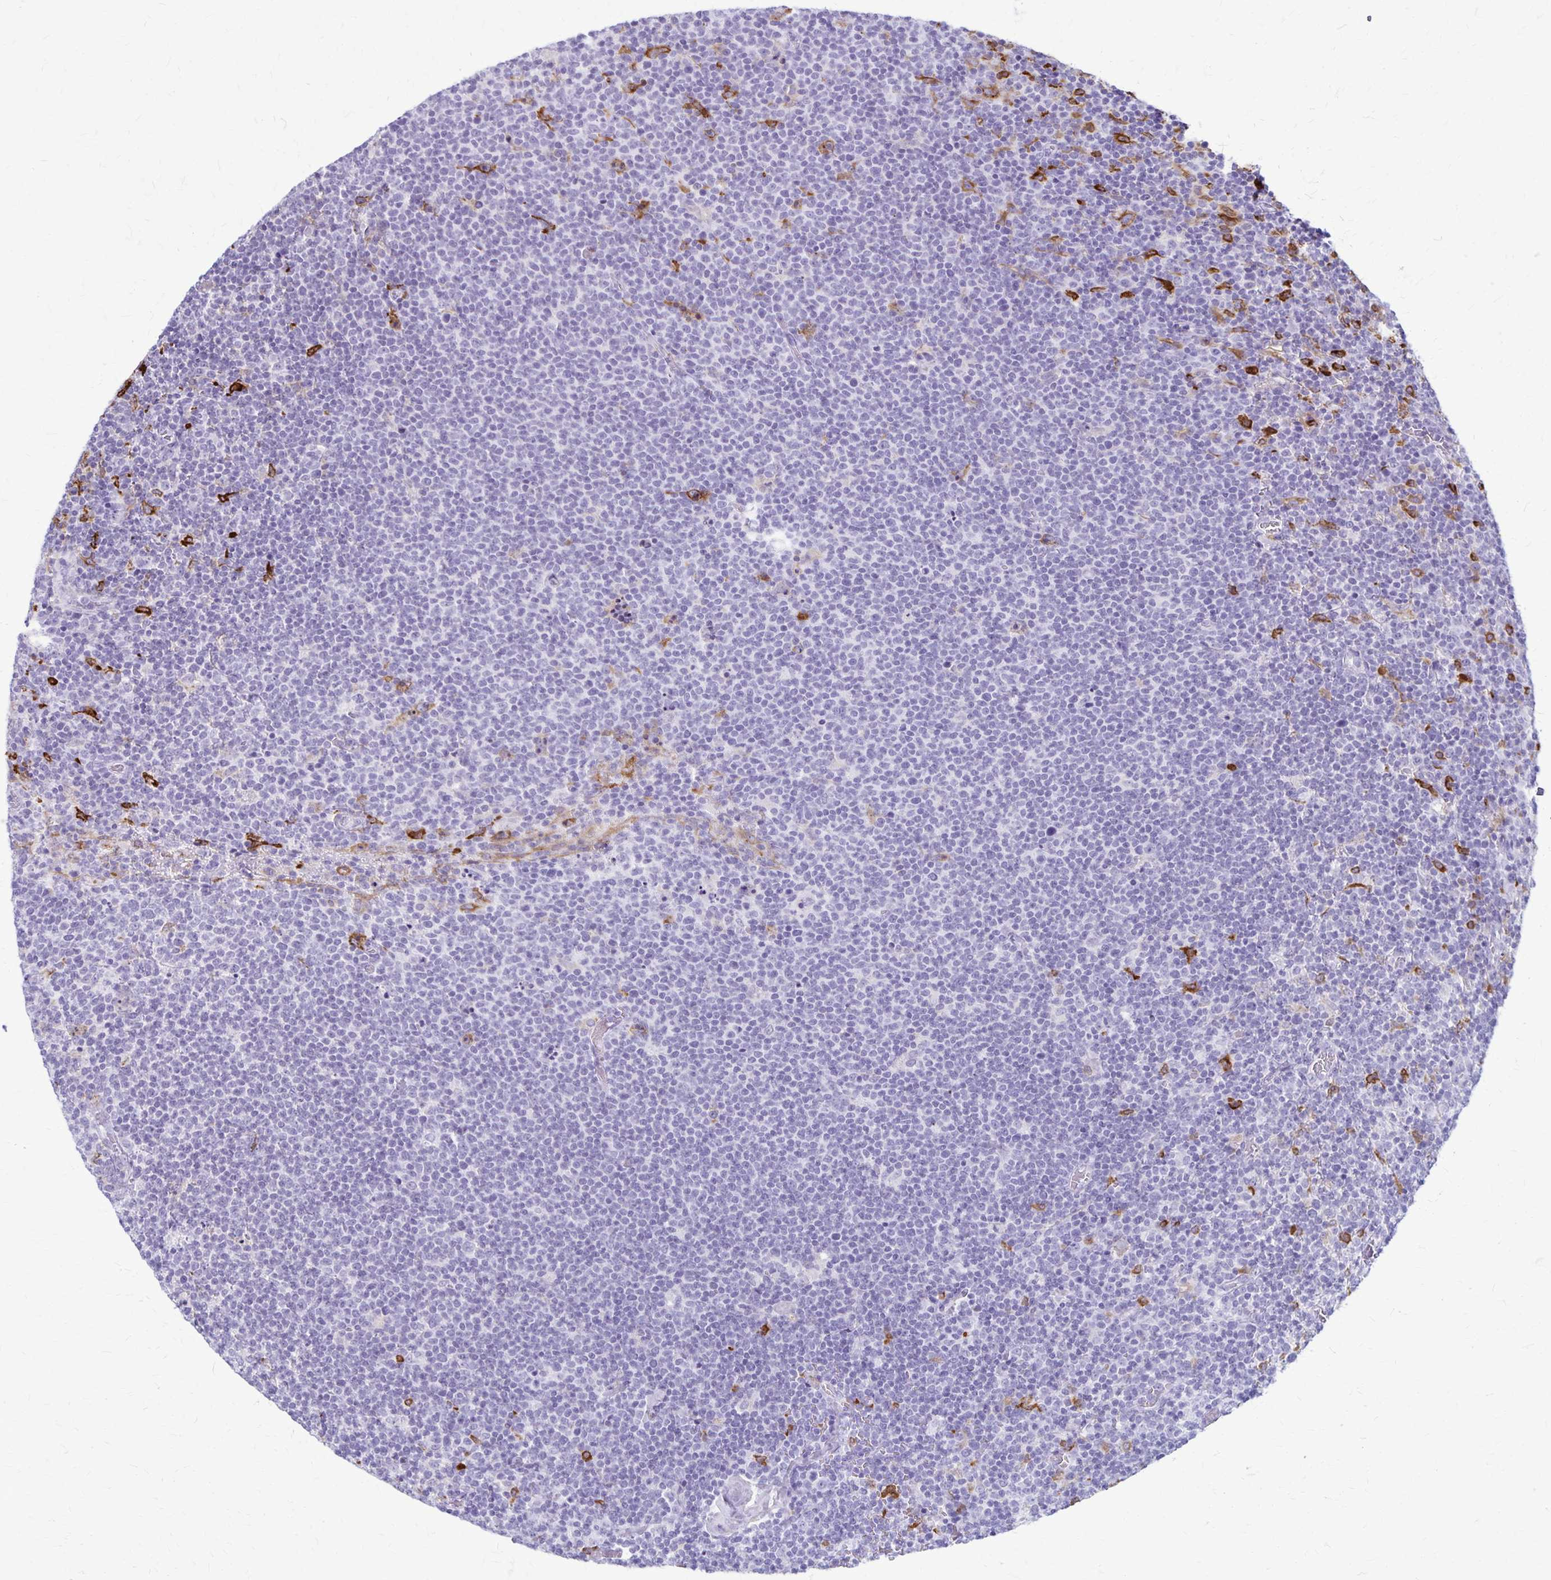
{"staining": {"intensity": "negative", "quantity": "none", "location": "none"}, "tissue": "lymphoma", "cell_type": "Tumor cells", "image_type": "cancer", "snomed": [{"axis": "morphology", "description": "Malignant lymphoma, non-Hodgkin's type, High grade"}, {"axis": "topography", "description": "Lymph node"}], "caption": "An IHC histopathology image of malignant lymphoma, non-Hodgkin's type (high-grade) is shown. There is no staining in tumor cells of malignant lymphoma, non-Hodgkin's type (high-grade). Brightfield microscopy of immunohistochemistry (IHC) stained with DAB (brown) and hematoxylin (blue), captured at high magnification.", "gene": "RTN1", "patient": {"sex": "male", "age": 61}}